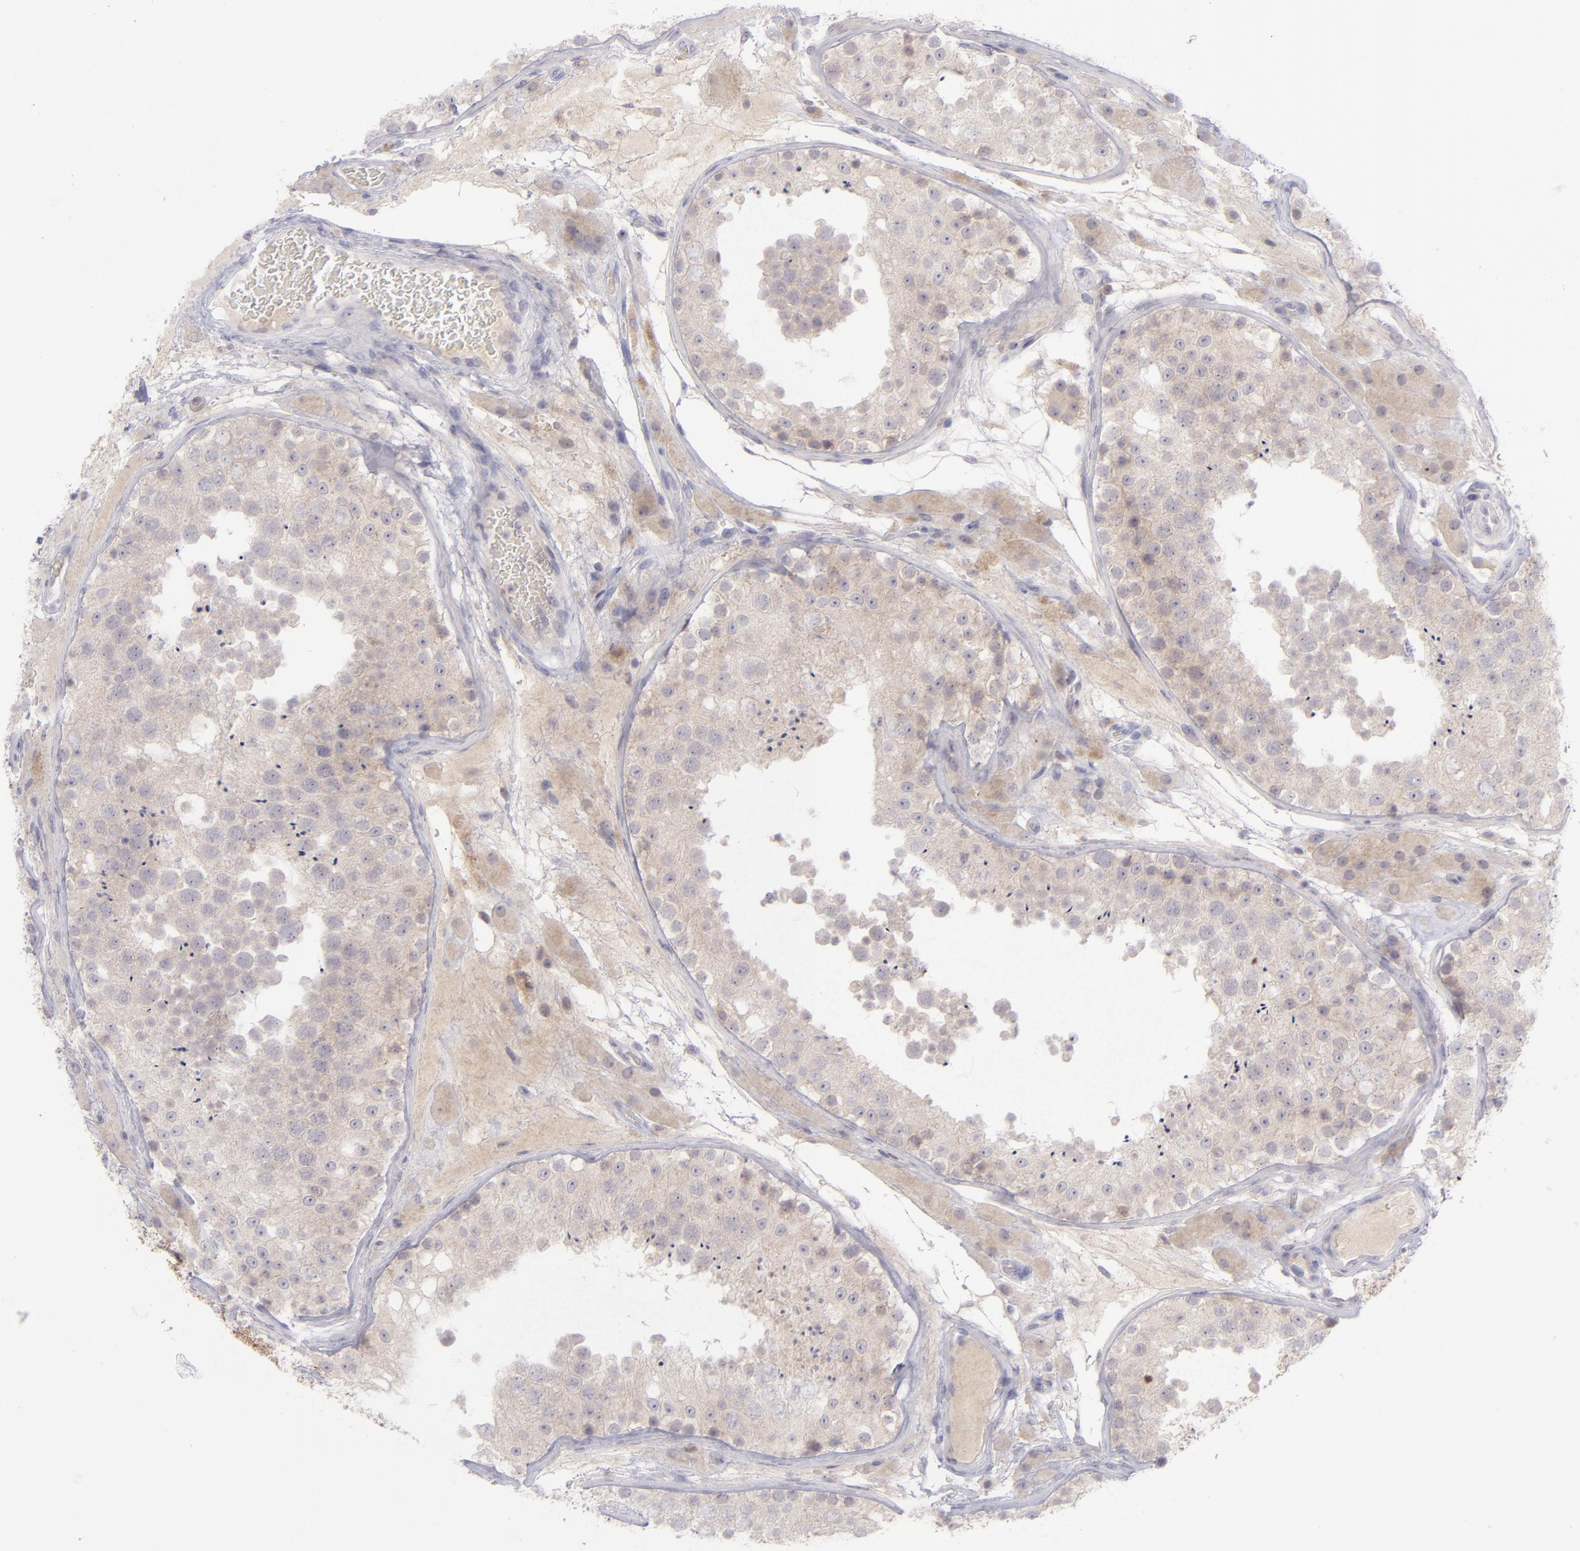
{"staining": {"intensity": "weak", "quantity": "25%-75%", "location": "cytoplasmic/membranous"}, "tissue": "testis", "cell_type": "Cells in seminiferous ducts", "image_type": "normal", "snomed": [{"axis": "morphology", "description": "Normal tissue, NOS"}, {"axis": "topography", "description": "Testis"}], "caption": "Protein analysis of normal testis shows weak cytoplasmic/membranous positivity in about 25%-75% of cells in seminiferous ducts. Nuclei are stained in blue.", "gene": "EVPL", "patient": {"sex": "male", "age": 26}}